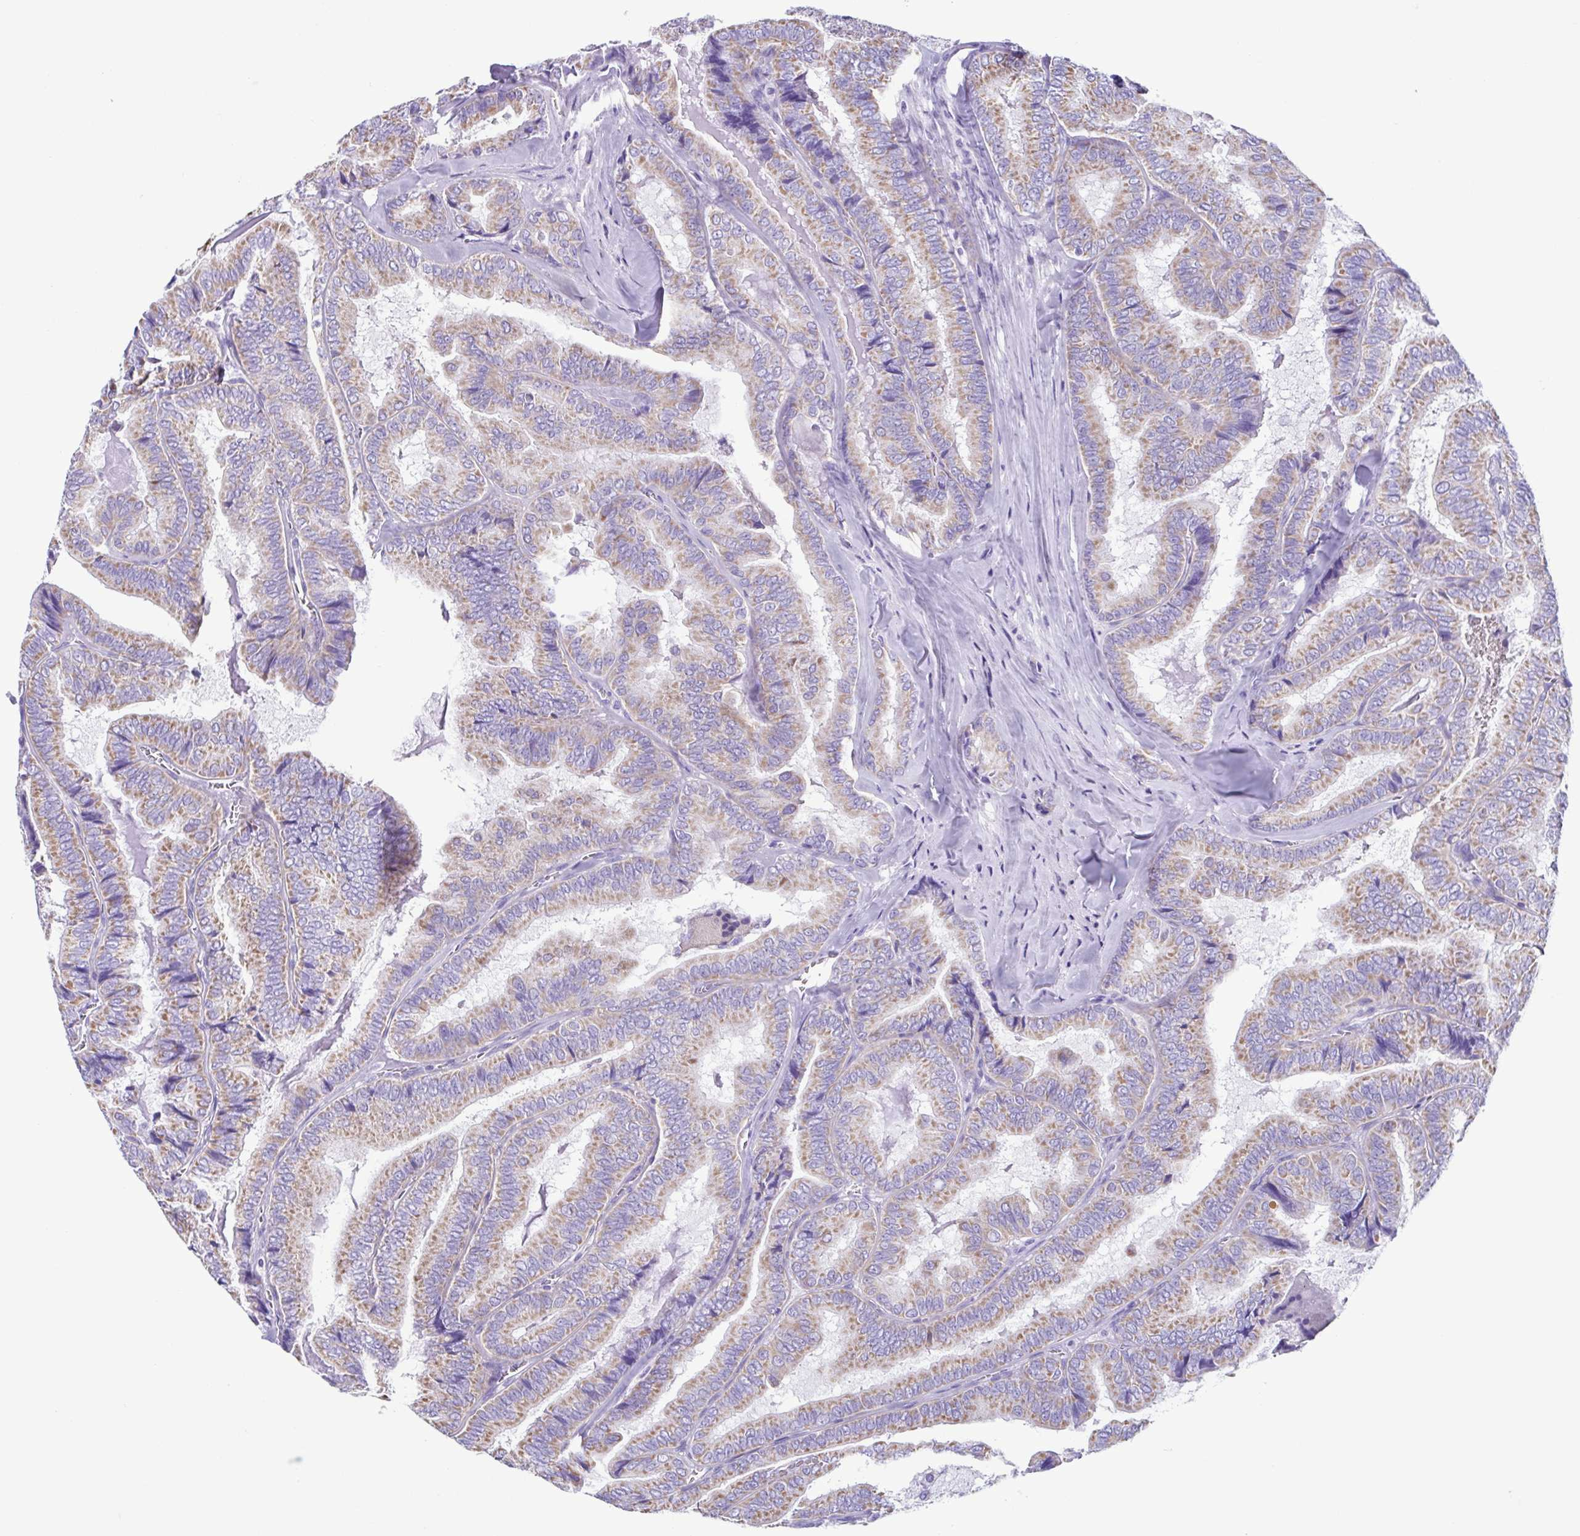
{"staining": {"intensity": "moderate", "quantity": ">75%", "location": "cytoplasmic/membranous"}, "tissue": "thyroid cancer", "cell_type": "Tumor cells", "image_type": "cancer", "snomed": [{"axis": "morphology", "description": "Papillary adenocarcinoma, NOS"}, {"axis": "topography", "description": "Thyroid gland"}], "caption": "Brown immunohistochemical staining in human thyroid papillary adenocarcinoma exhibits moderate cytoplasmic/membranous positivity in about >75% of tumor cells.", "gene": "ACTRT3", "patient": {"sex": "female", "age": 75}}